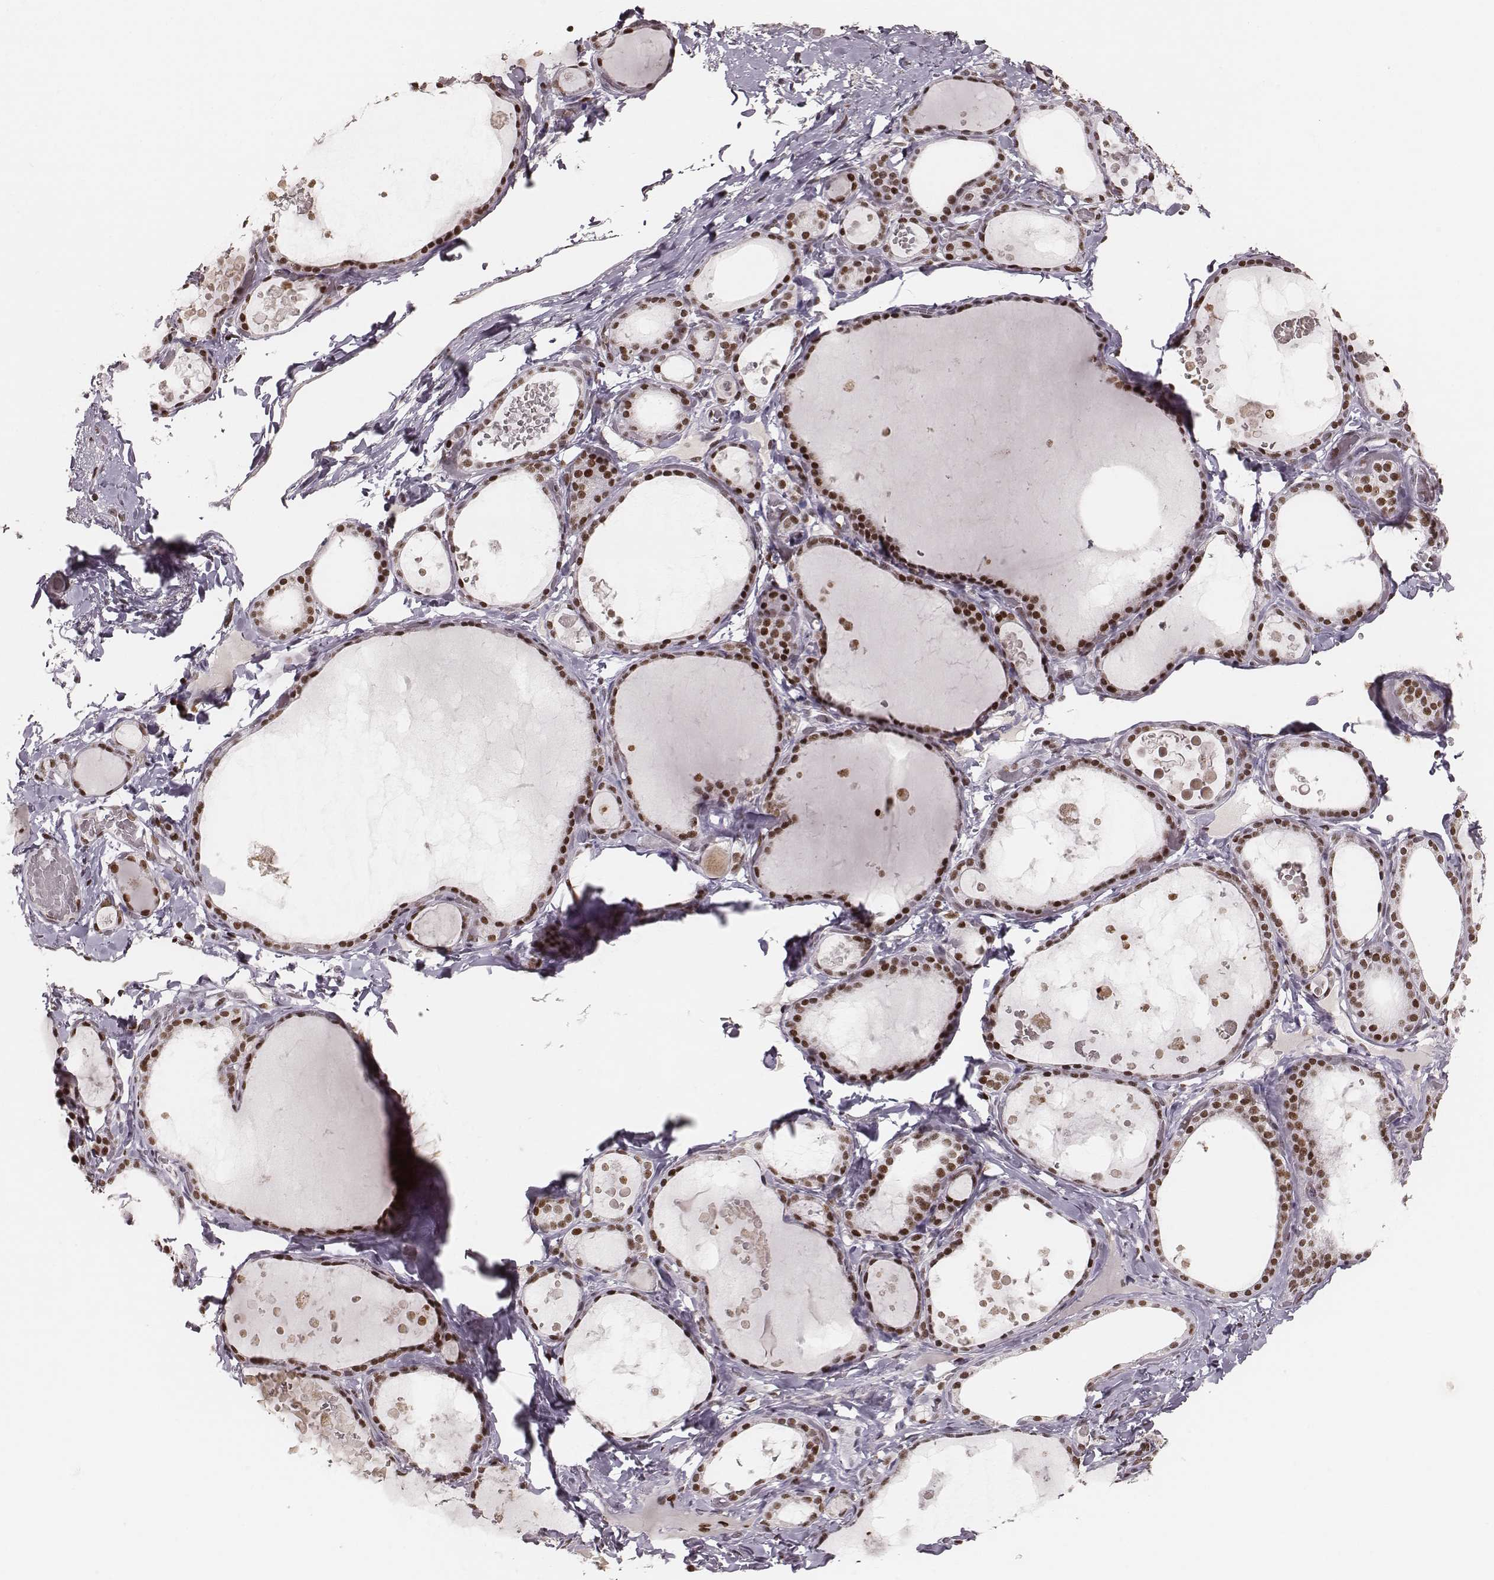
{"staining": {"intensity": "strong", "quantity": ">75%", "location": "nuclear"}, "tissue": "thyroid gland", "cell_type": "Glandular cells", "image_type": "normal", "snomed": [{"axis": "morphology", "description": "Normal tissue, NOS"}, {"axis": "topography", "description": "Thyroid gland"}], "caption": "Benign thyroid gland shows strong nuclear positivity in about >75% of glandular cells, visualized by immunohistochemistry. (DAB (3,3'-diaminobenzidine) = brown stain, brightfield microscopy at high magnification).", "gene": "PARP1", "patient": {"sex": "female", "age": 56}}